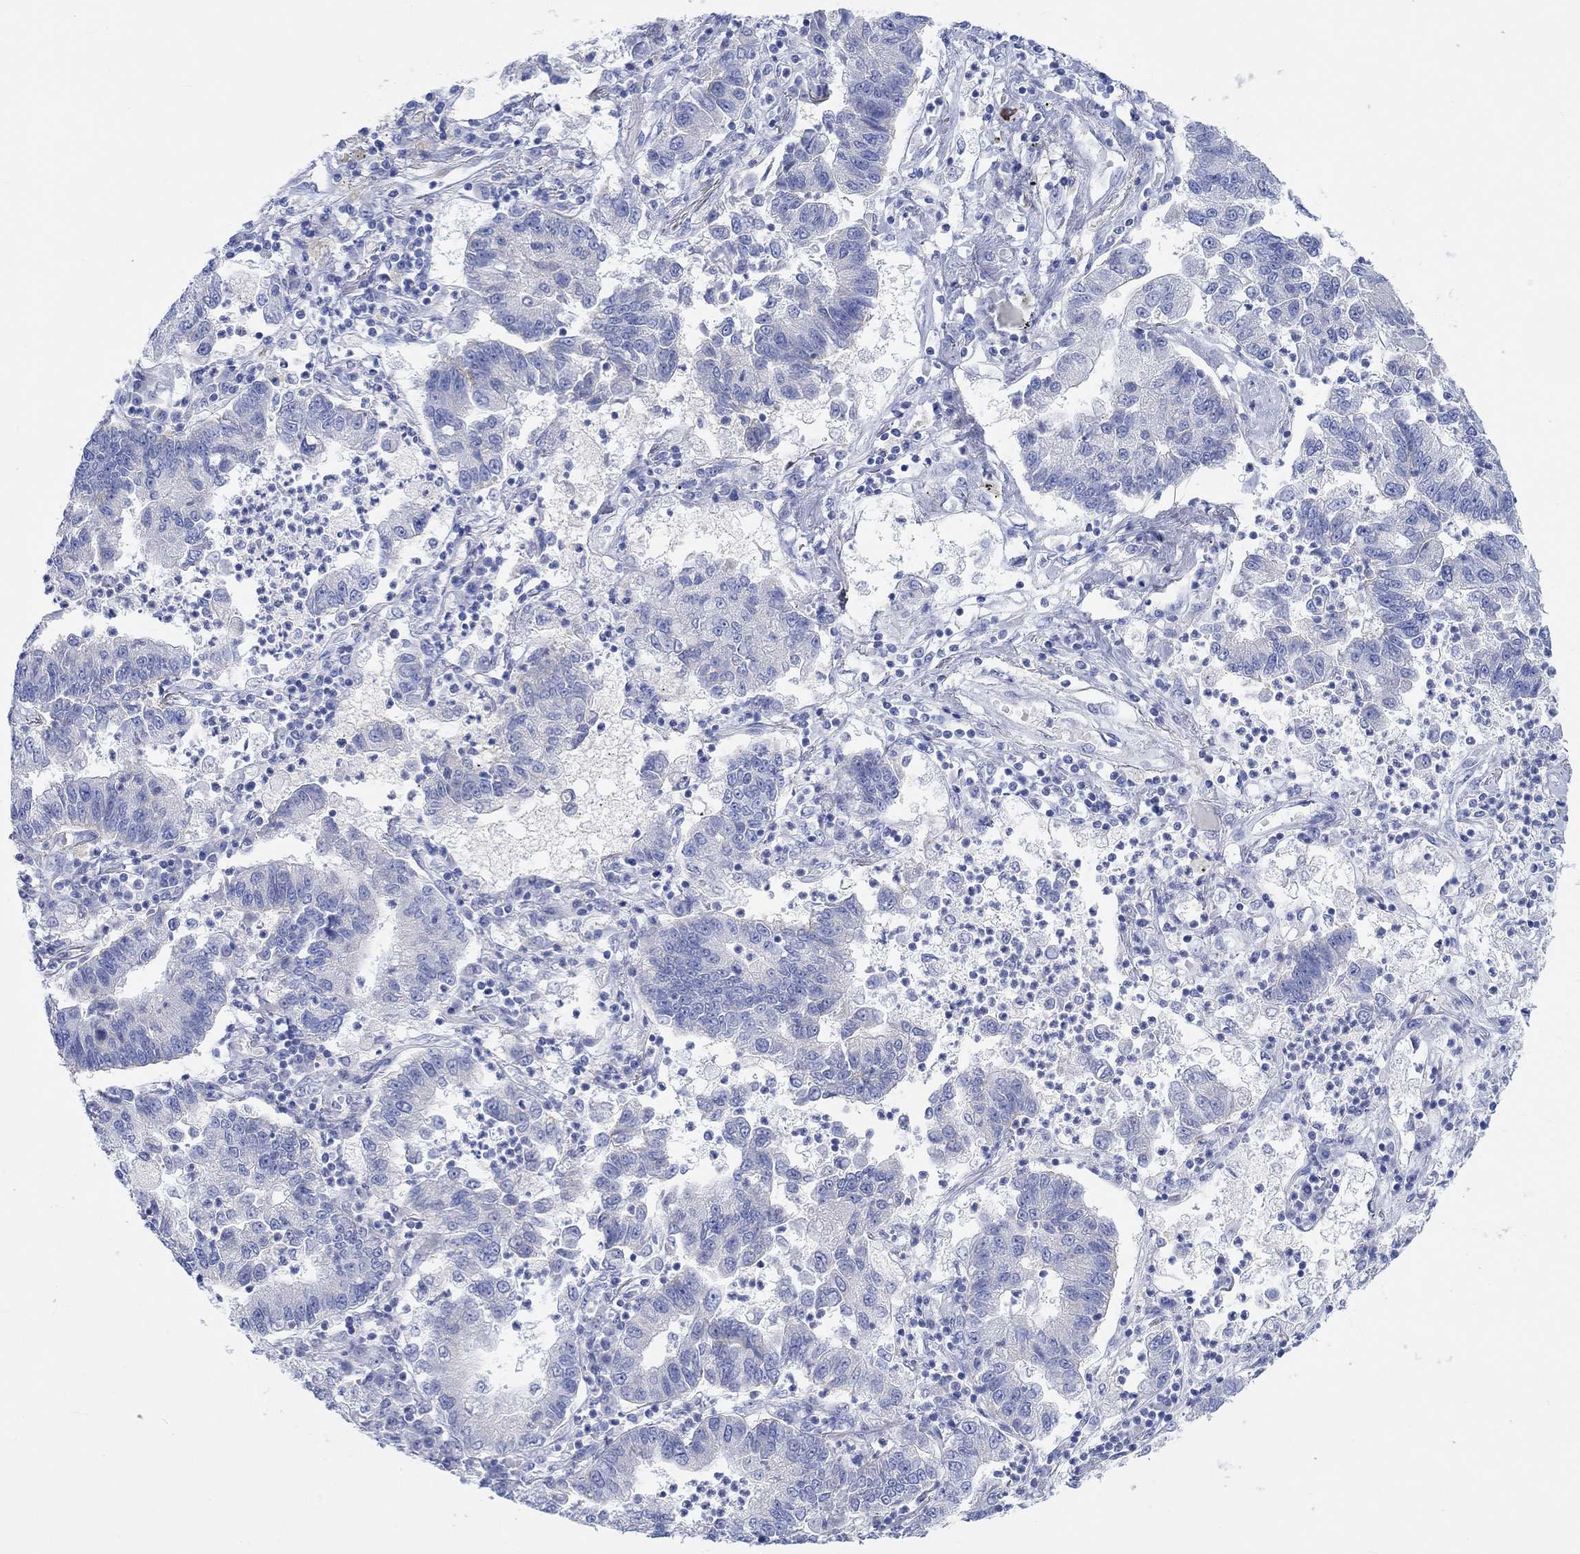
{"staining": {"intensity": "negative", "quantity": "none", "location": "none"}, "tissue": "lung cancer", "cell_type": "Tumor cells", "image_type": "cancer", "snomed": [{"axis": "morphology", "description": "Adenocarcinoma, NOS"}, {"axis": "topography", "description": "Lung"}], "caption": "Human lung adenocarcinoma stained for a protein using immunohistochemistry (IHC) displays no positivity in tumor cells.", "gene": "REEP6", "patient": {"sex": "female", "age": 57}}